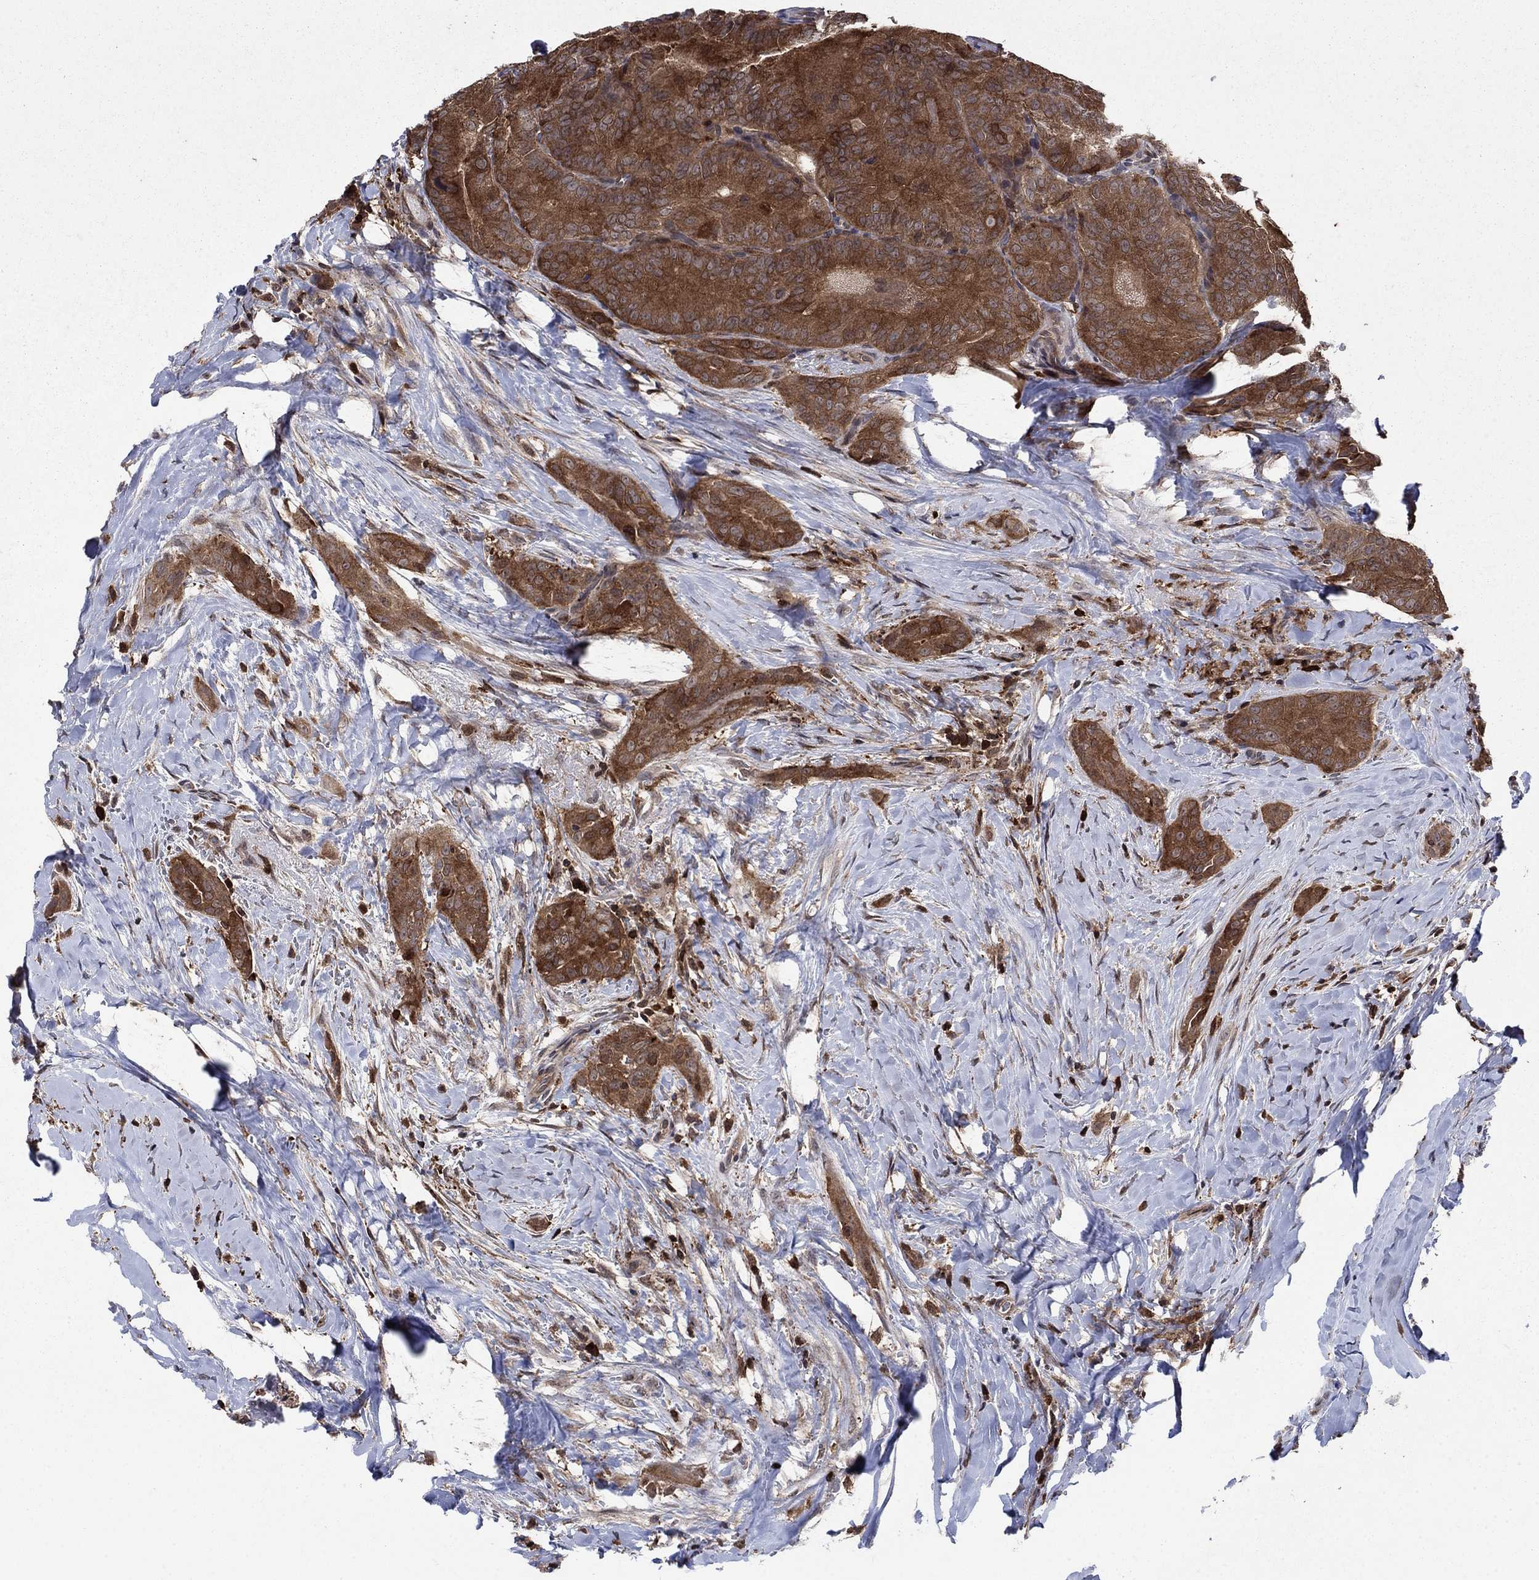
{"staining": {"intensity": "strong", "quantity": ">75%", "location": "cytoplasmic/membranous"}, "tissue": "thyroid cancer", "cell_type": "Tumor cells", "image_type": "cancer", "snomed": [{"axis": "morphology", "description": "Papillary adenocarcinoma, NOS"}, {"axis": "topography", "description": "Thyroid gland"}], "caption": "Tumor cells reveal high levels of strong cytoplasmic/membranous expression in approximately >75% of cells in thyroid cancer (papillary adenocarcinoma). (DAB (3,3'-diaminobenzidine) IHC, brown staining for protein, blue staining for nuclei).", "gene": "CACYBP", "patient": {"sex": "male", "age": 61}}